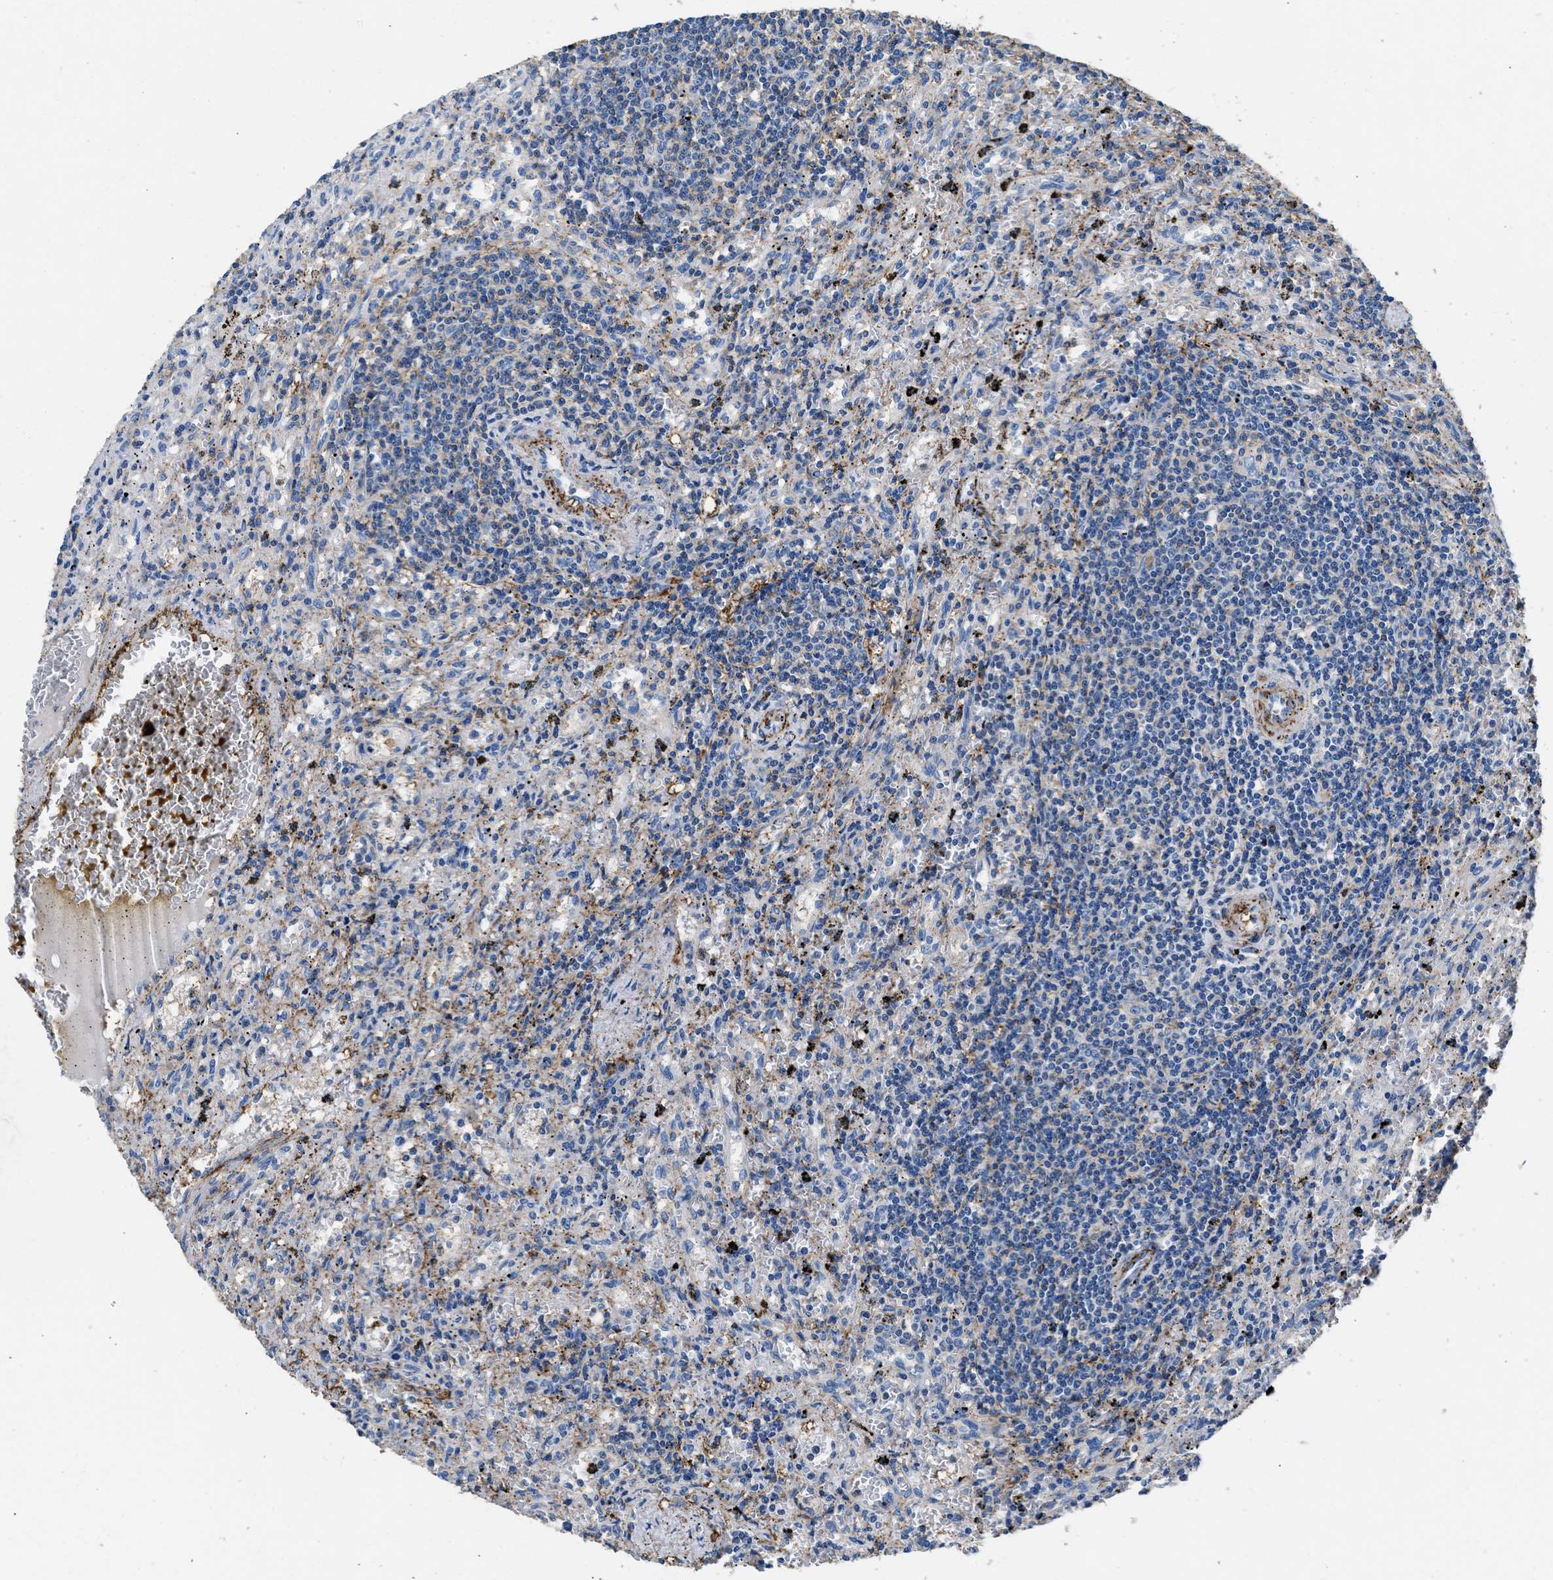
{"staining": {"intensity": "weak", "quantity": "<25%", "location": "nuclear"}, "tissue": "lymphoma", "cell_type": "Tumor cells", "image_type": "cancer", "snomed": [{"axis": "morphology", "description": "Malignant lymphoma, non-Hodgkin's type, Low grade"}, {"axis": "topography", "description": "Spleen"}], "caption": "Immunohistochemistry (IHC) image of human low-grade malignant lymphoma, non-Hodgkin's type stained for a protein (brown), which reveals no positivity in tumor cells. (DAB (3,3'-diaminobenzidine) IHC with hematoxylin counter stain).", "gene": "KCNQ4", "patient": {"sex": "male", "age": 76}}